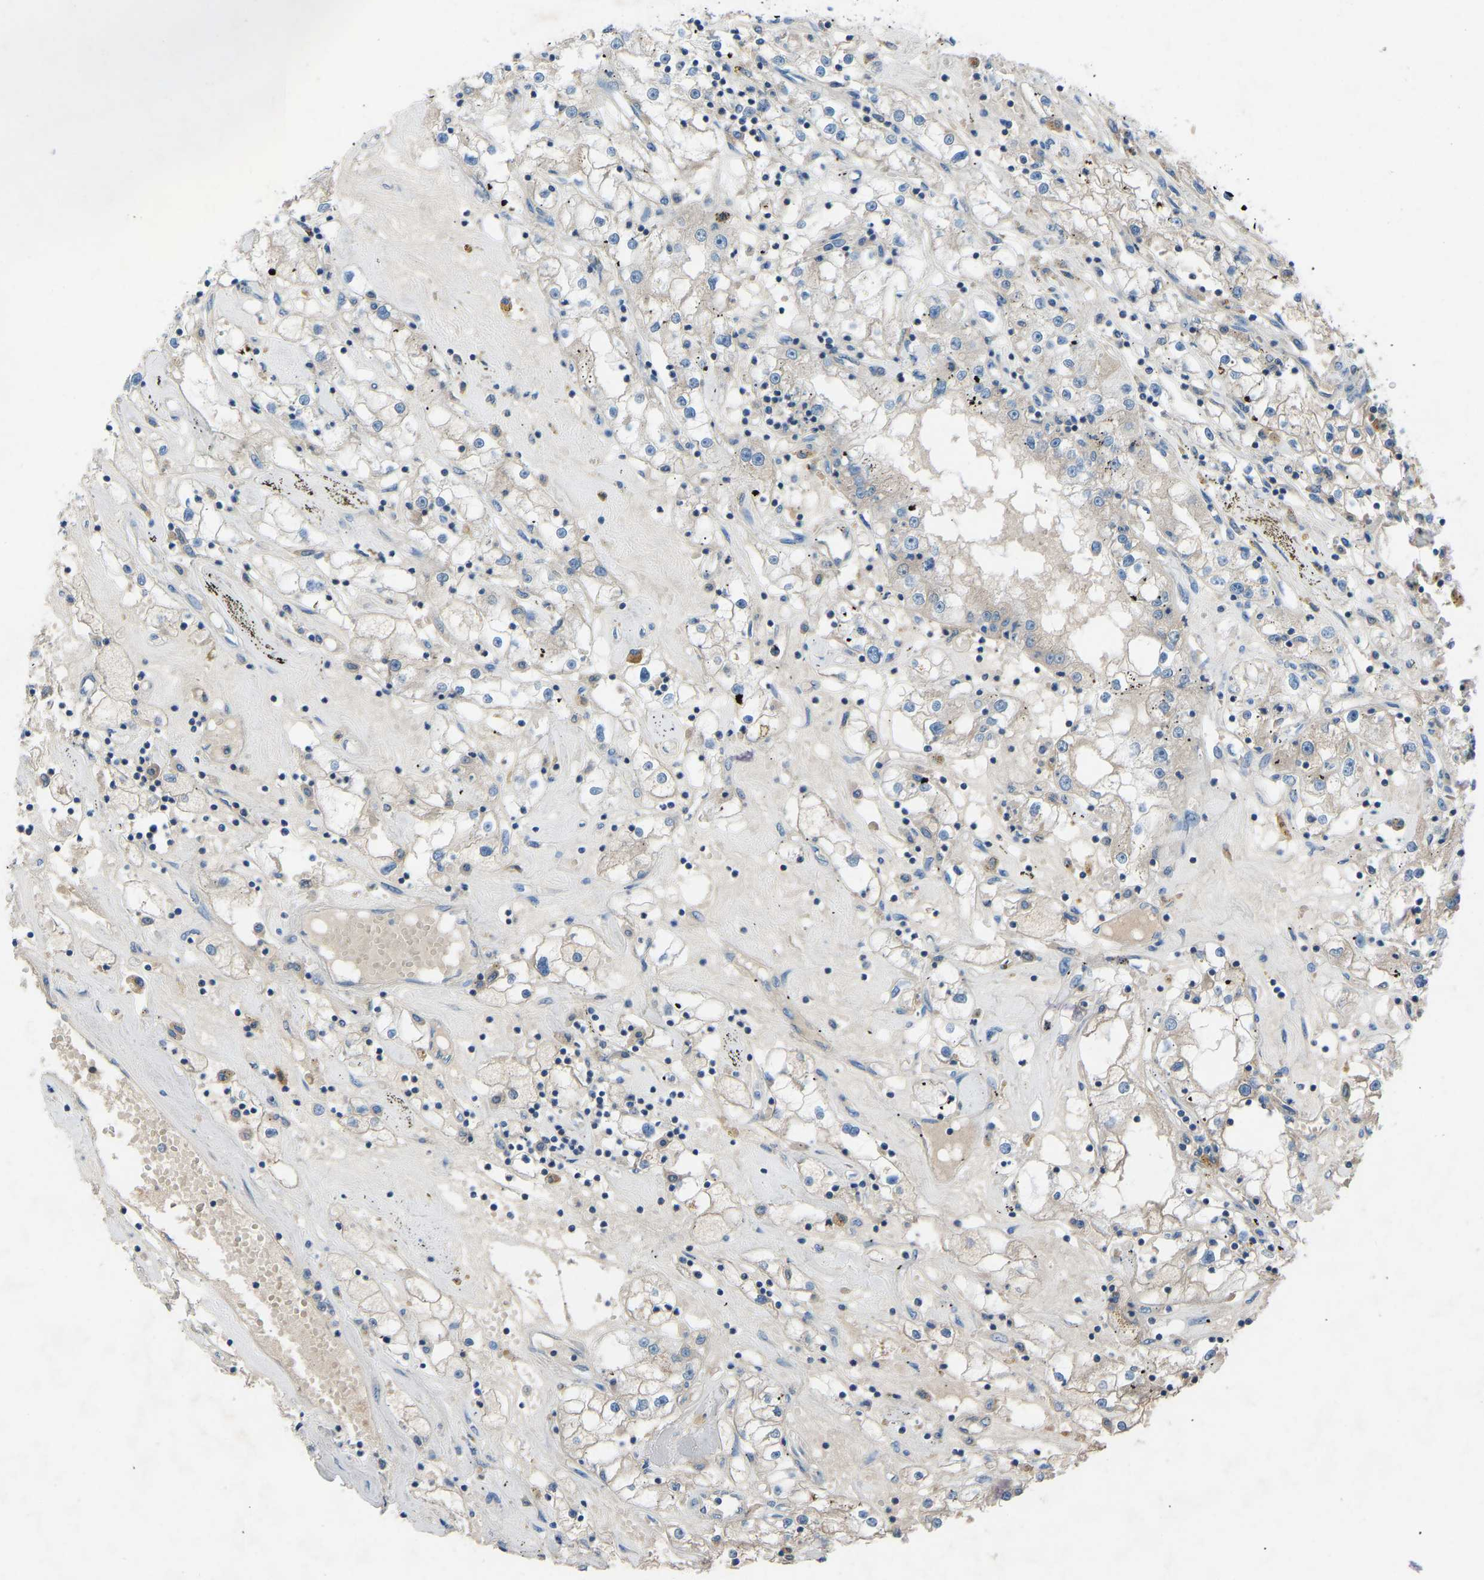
{"staining": {"intensity": "negative", "quantity": "none", "location": "none"}, "tissue": "renal cancer", "cell_type": "Tumor cells", "image_type": "cancer", "snomed": [{"axis": "morphology", "description": "Adenocarcinoma, NOS"}, {"axis": "topography", "description": "Kidney"}], "caption": "The micrograph demonstrates no significant positivity in tumor cells of renal cancer.", "gene": "GRK6", "patient": {"sex": "male", "age": 56}}